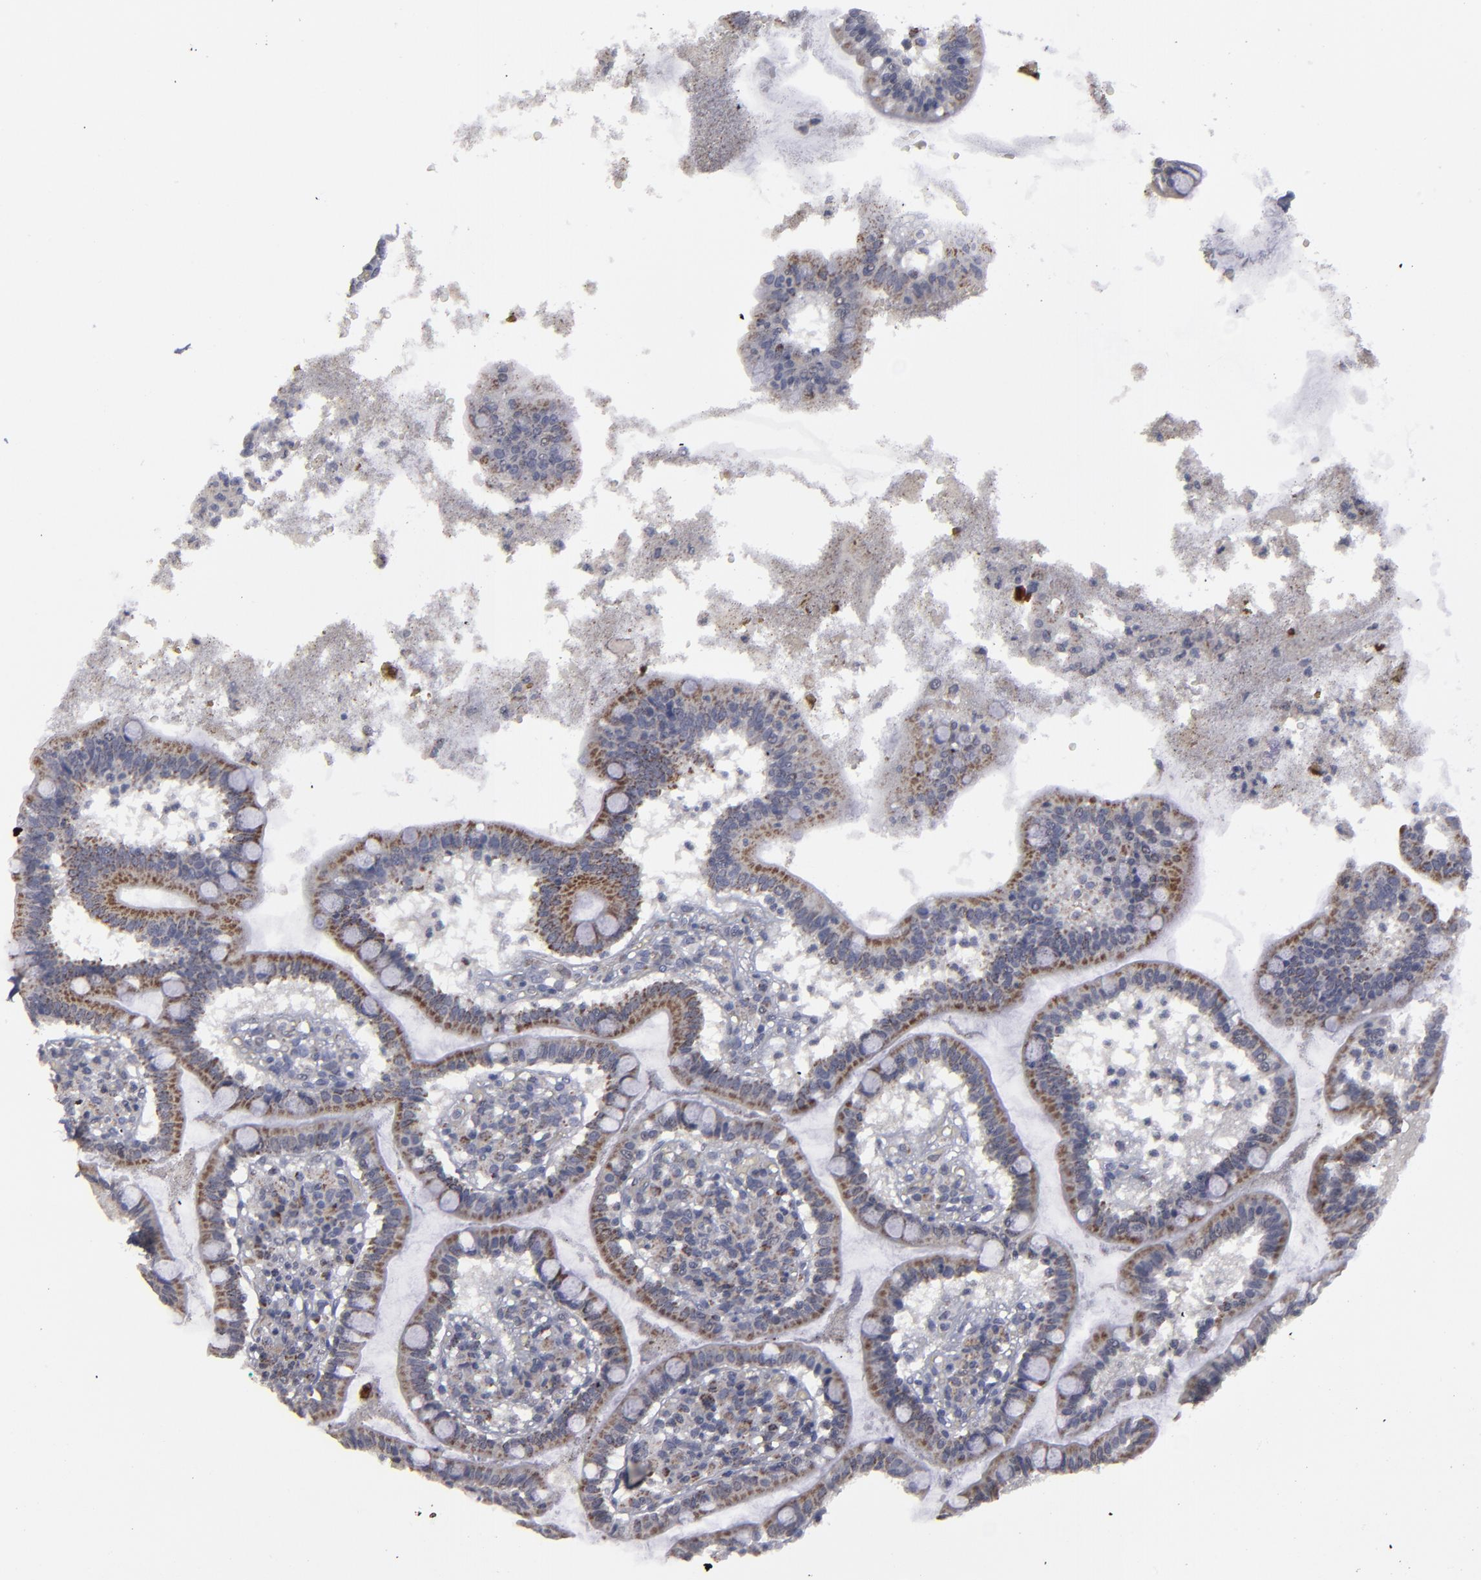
{"staining": {"intensity": "moderate", "quantity": ">75%", "location": "cytoplasmic/membranous"}, "tissue": "small intestine", "cell_type": "Glandular cells", "image_type": "normal", "snomed": [{"axis": "morphology", "description": "Normal tissue, NOS"}, {"axis": "topography", "description": "Small intestine"}], "caption": "Small intestine stained with IHC exhibits moderate cytoplasmic/membranous expression in about >75% of glandular cells.", "gene": "MYOM2", "patient": {"sex": "female", "age": 61}}